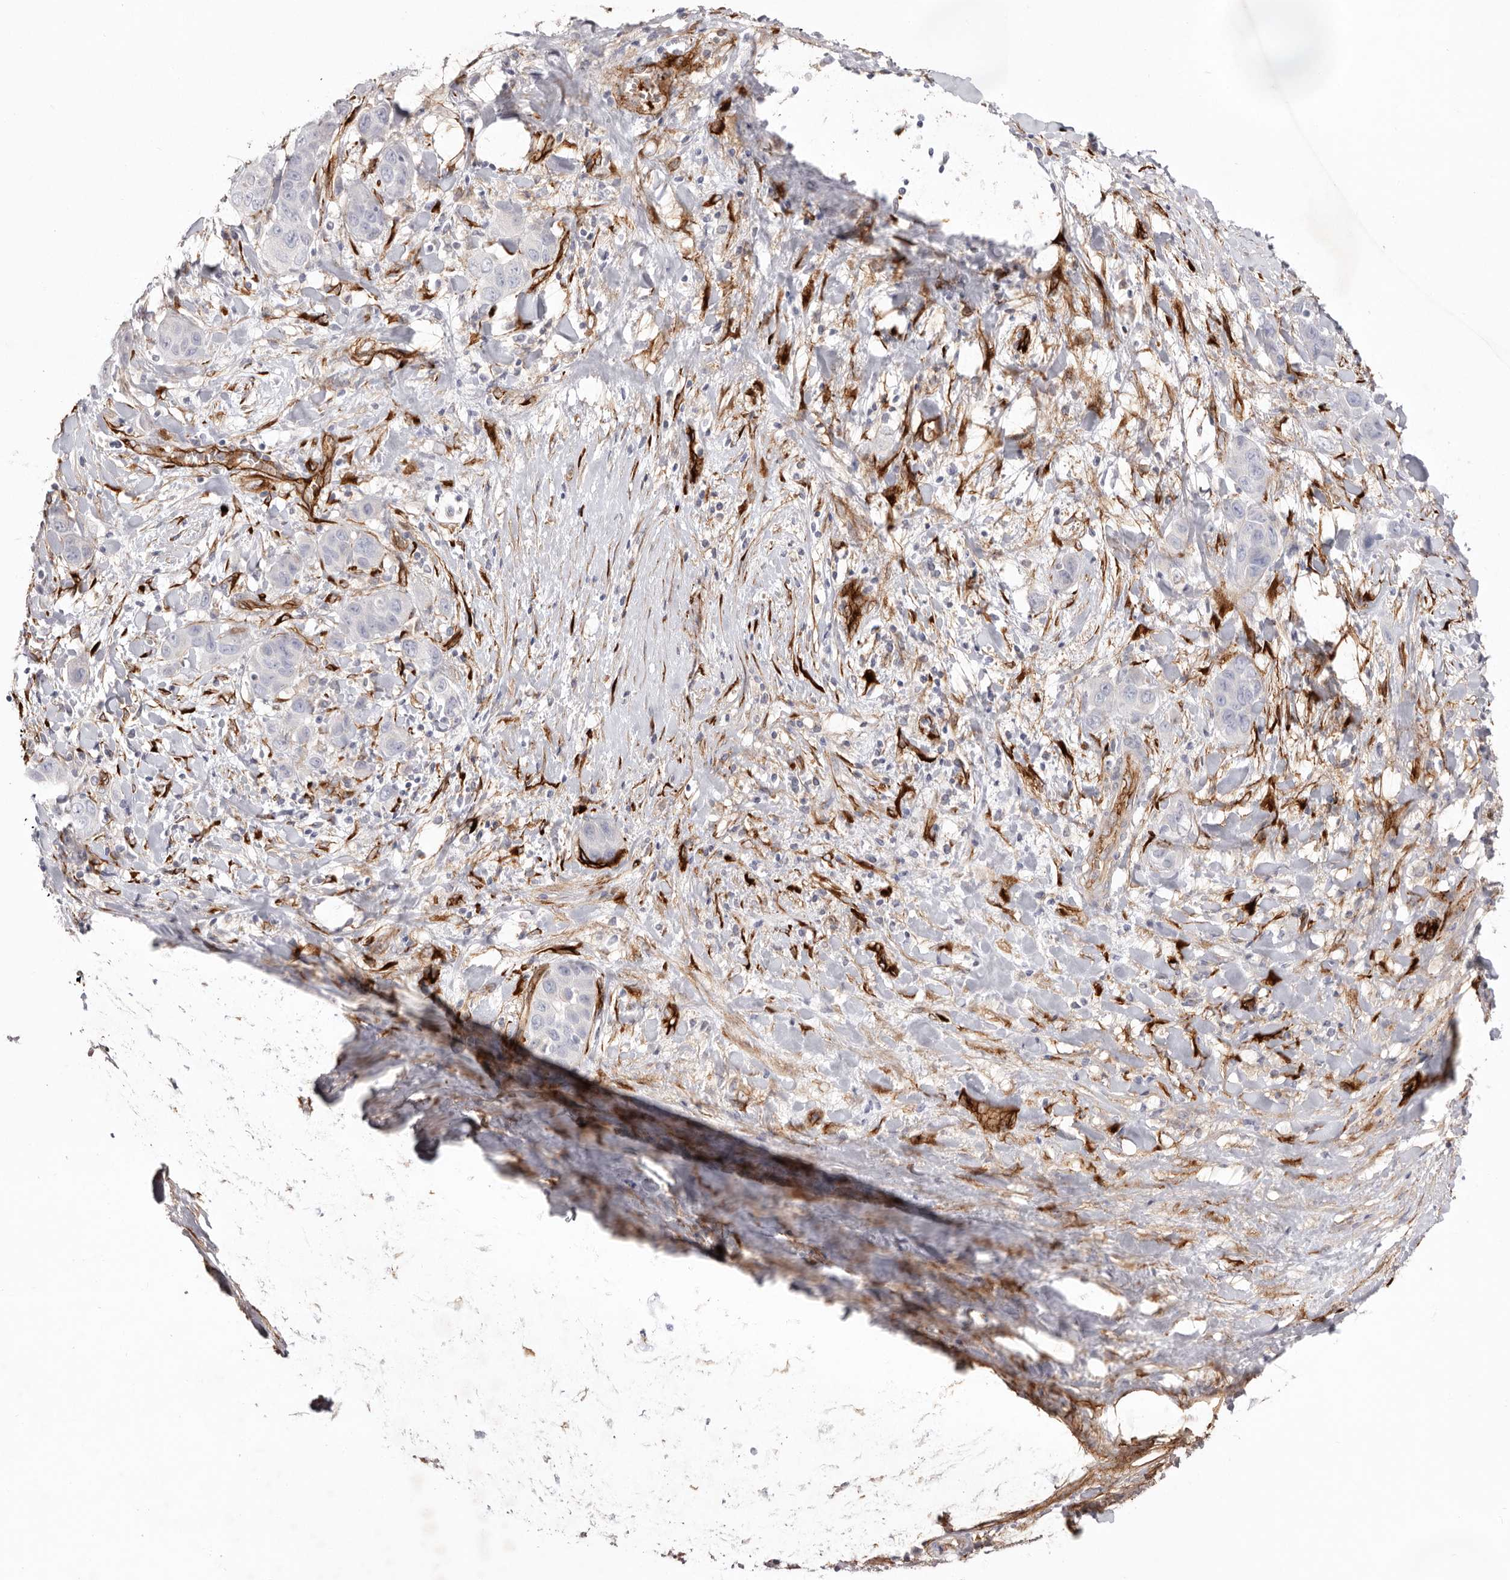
{"staining": {"intensity": "negative", "quantity": "none", "location": "none"}, "tissue": "liver cancer", "cell_type": "Tumor cells", "image_type": "cancer", "snomed": [{"axis": "morphology", "description": "Cholangiocarcinoma"}, {"axis": "topography", "description": "Liver"}], "caption": "A histopathology image of liver cancer (cholangiocarcinoma) stained for a protein exhibits no brown staining in tumor cells.", "gene": "LRRC66", "patient": {"sex": "female", "age": 52}}